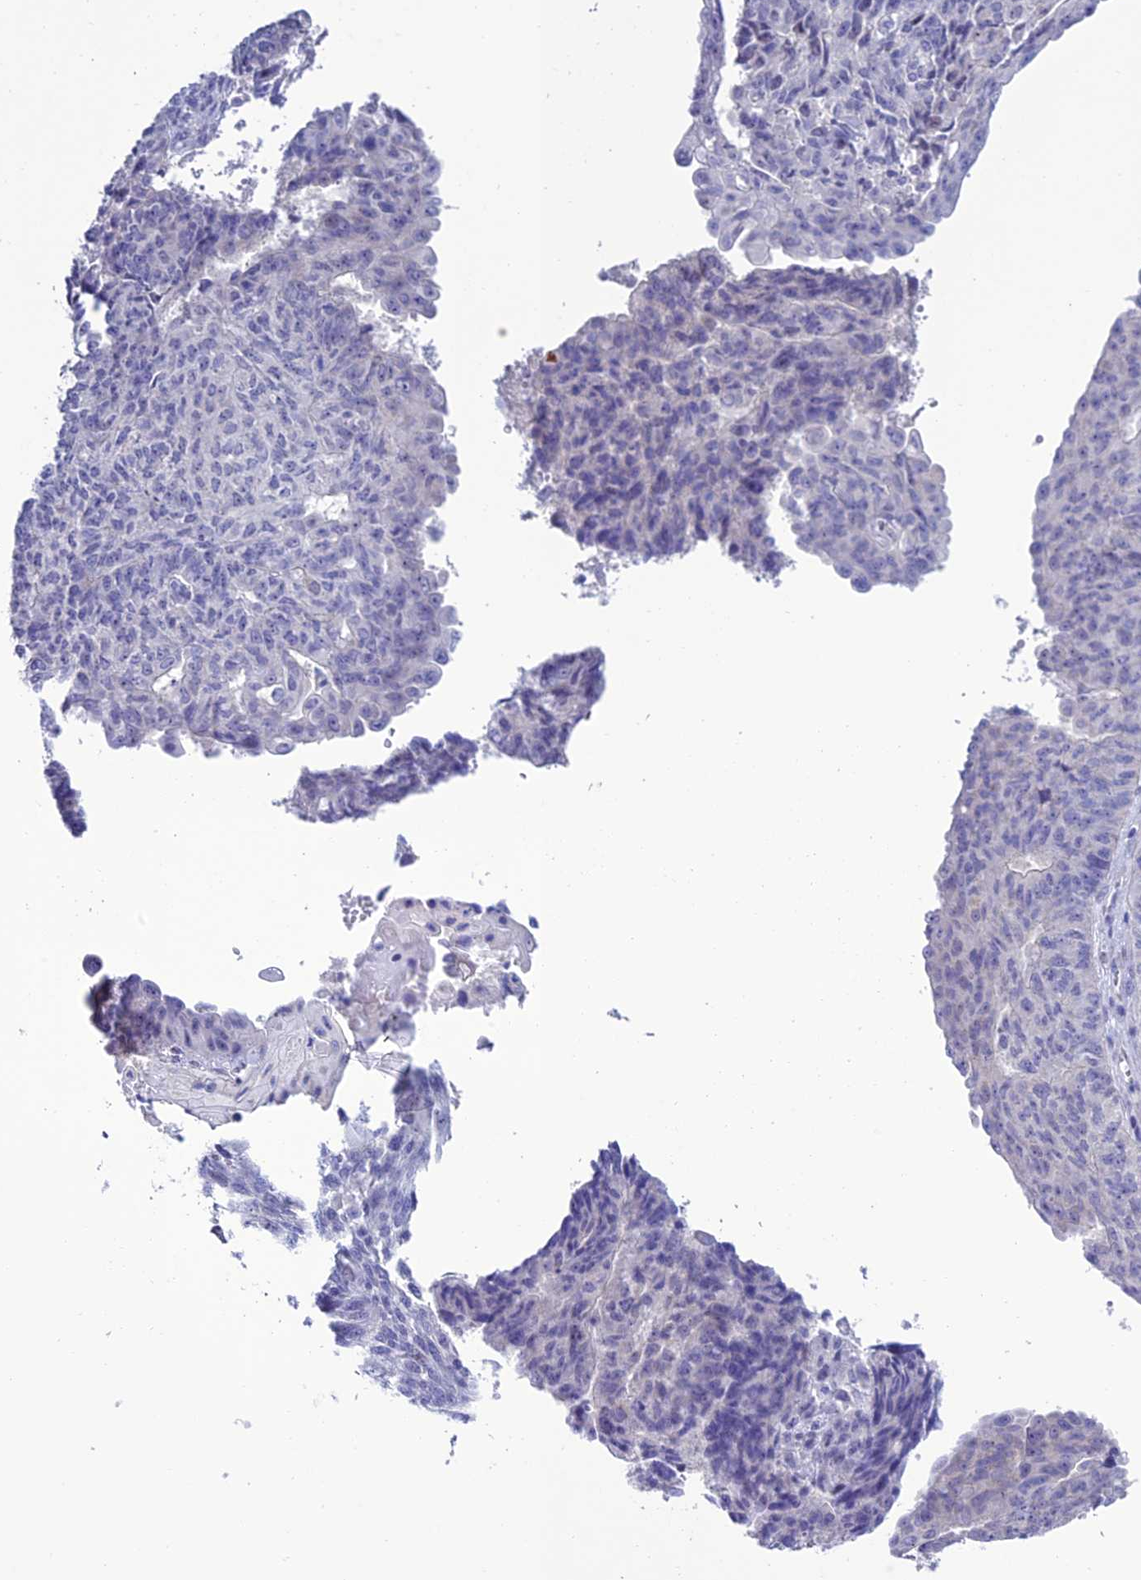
{"staining": {"intensity": "negative", "quantity": "none", "location": "none"}, "tissue": "endometrial cancer", "cell_type": "Tumor cells", "image_type": "cancer", "snomed": [{"axis": "morphology", "description": "Adenocarcinoma, NOS"}, {"axis": "topography", "description": "Endometrium"}], "caption": "Immunohistochemistry photomicrograph of neoplastic tissue: human endometrial adenocarcinoma stained with DAB (3,3'-diaminobenzidine) exhibits no significant protein expression in tumor cells.", "gene": "SLC10A1", "patient": {"sex": "female", "age": 32}}